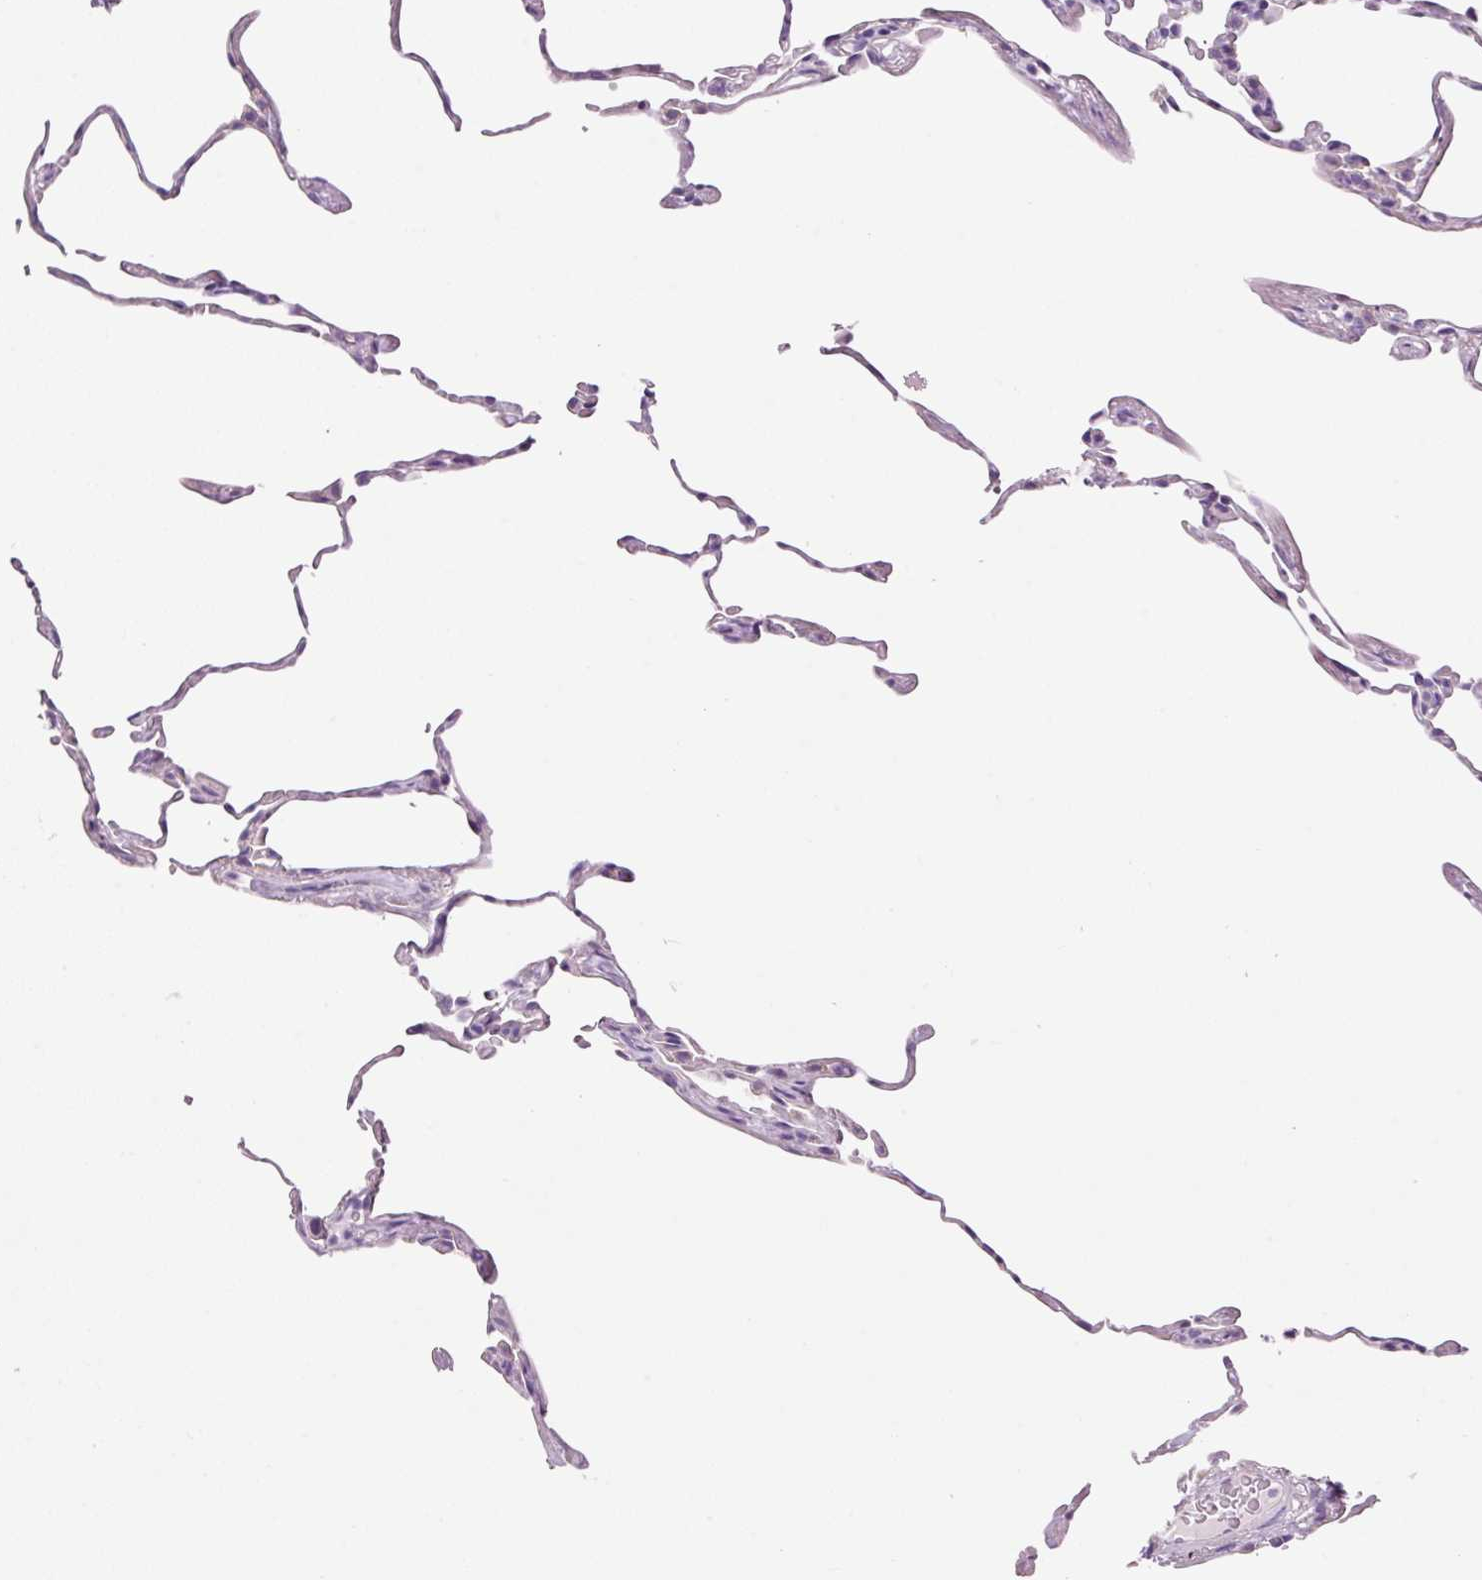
{"staining": {"intensity": "negative", "quantity": "none", "location": "none"}, "tissue": "lung", "cell_type": "Alveolar cells", "image_type": "normal", "snomed": [{"axis": "morphology", "description": "Normal tissue, NOS"}, {"axis": "topography", "description": "Lung"}], "caption": "This is a image of immunohistochemistry staining of unremarkable lung, which shows no staining in alveolar cells.", "gene": "PAM", "patient": {"sex": "female", "age": 57}}